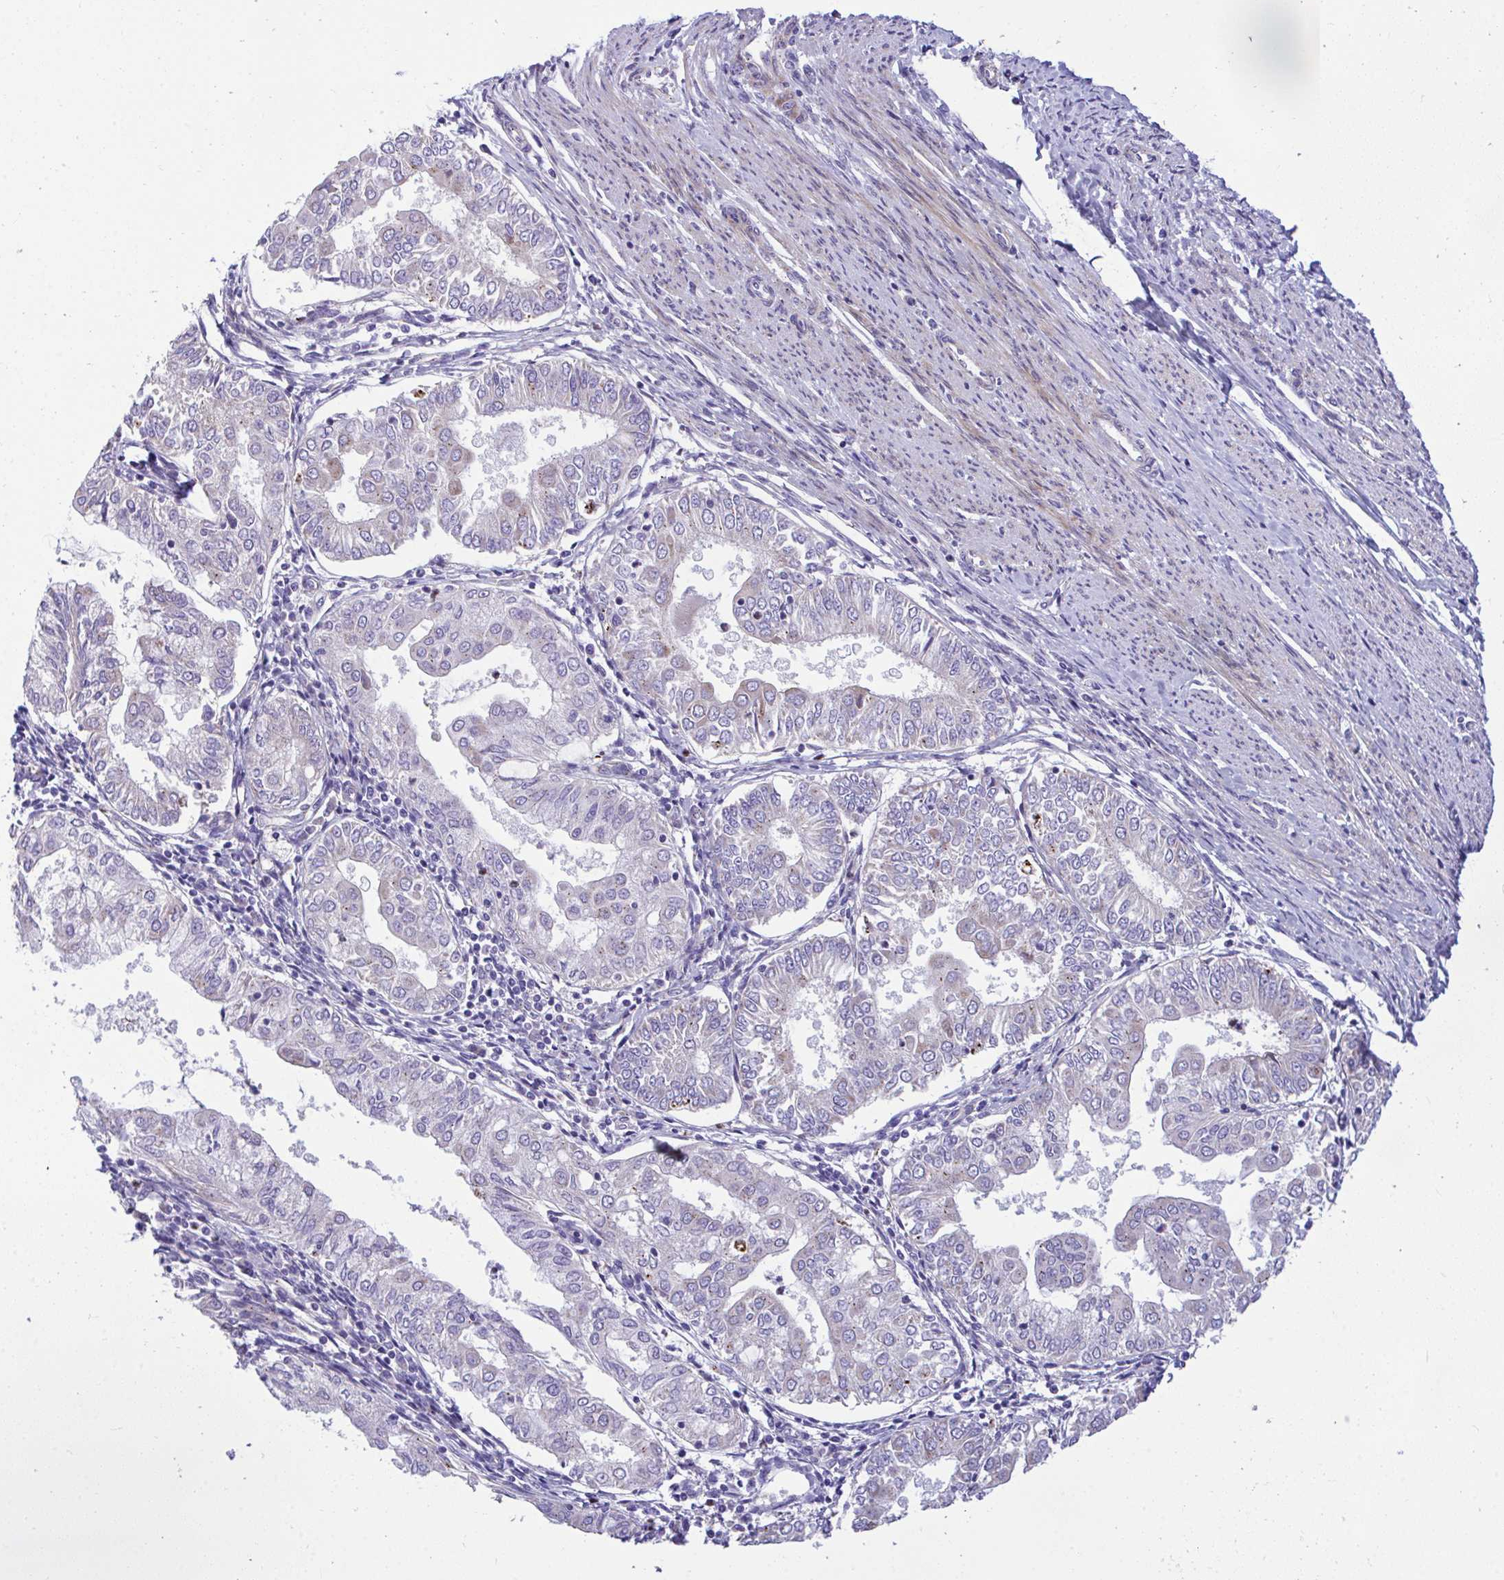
{"staining": {"intensity": "negative", "quantity": "none", "location": "none"}, "tissue": "endometrial cancer", "cell_type": "Tumor cells", "image_type": "cancer", "snomed": [{"axis": "morphology", "description": "Adenocarcinoma, NOS"}, {"axis": "topography", "description": "Endometrium"}], "caption": "IHC of human adenocarcinoma (endometrial) displays no staining in tumor cells. (Immunohistochemistry, brightfield microscopy, high magnification).", "gene": "MRPS16", "patient": {"sex": "female", "age": 68}}